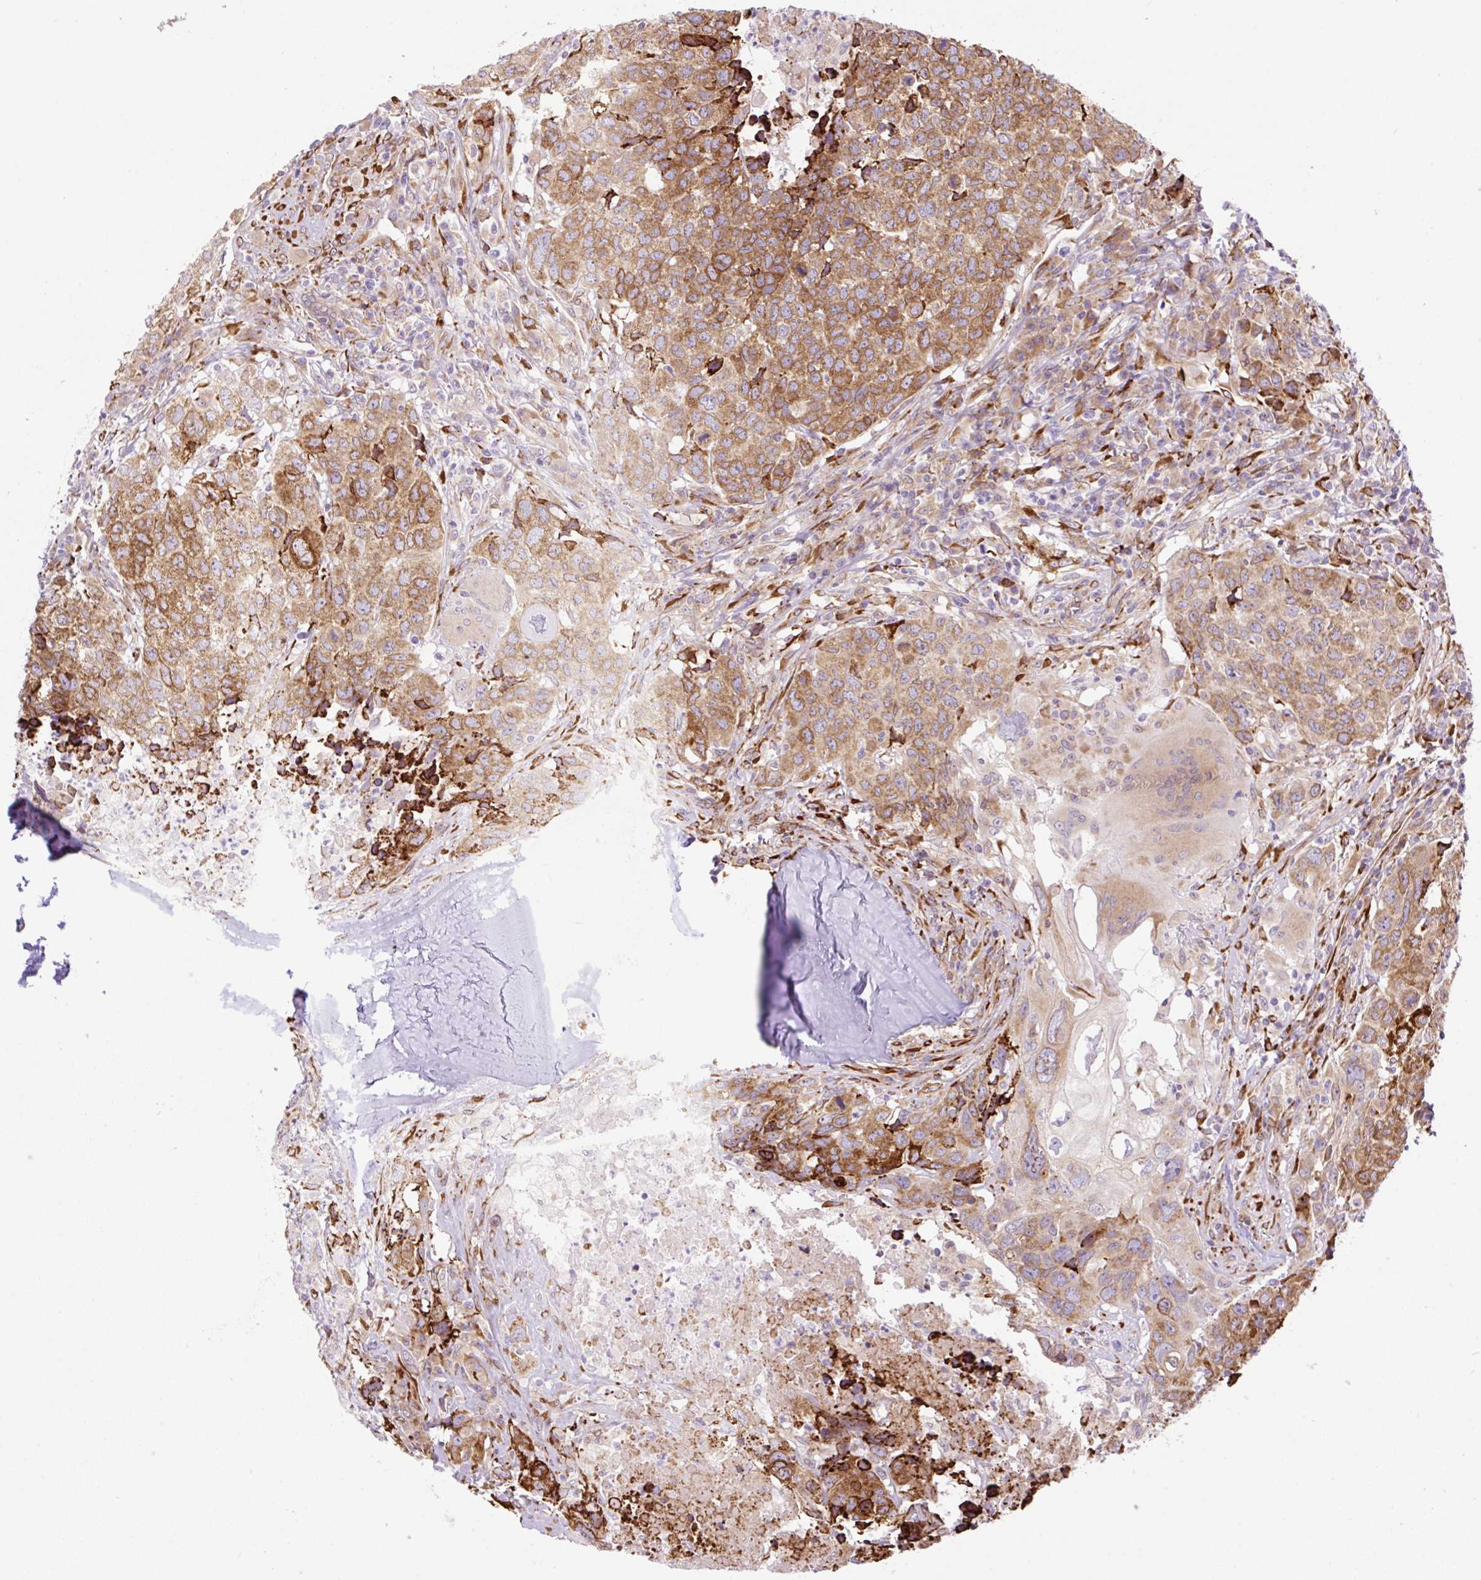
{"staining": {"intensity": "moderate", "quantity": ">75%", "location": "cytoplasmic/membranous"}, "tissue": "head and neck cancer", "cell_type": "Tumor cells", "image_type": "cancer", "snomed": [{"axis": "morphology", "description": "Normal tissue, NOS"}, {"axis": "morphology", "description": "Squamous cell carcinoma, NOS"}, {"axis": "topography", "description": "Skeletal muscle"}, {"axis": "topography", "description": "Vascular tissue"}, {"axis": "topography", "description": "Peripheral nerve tissue"}, {"axis": "topography", "description": "Head-Neck"}], "caption": "Head and neck cancer stained for a protein exhibits moderate cytoplasmic/membranous positivity in tumor cells.", "gene": "RAB30", "patient": {"sex": "male", "age": 66}}